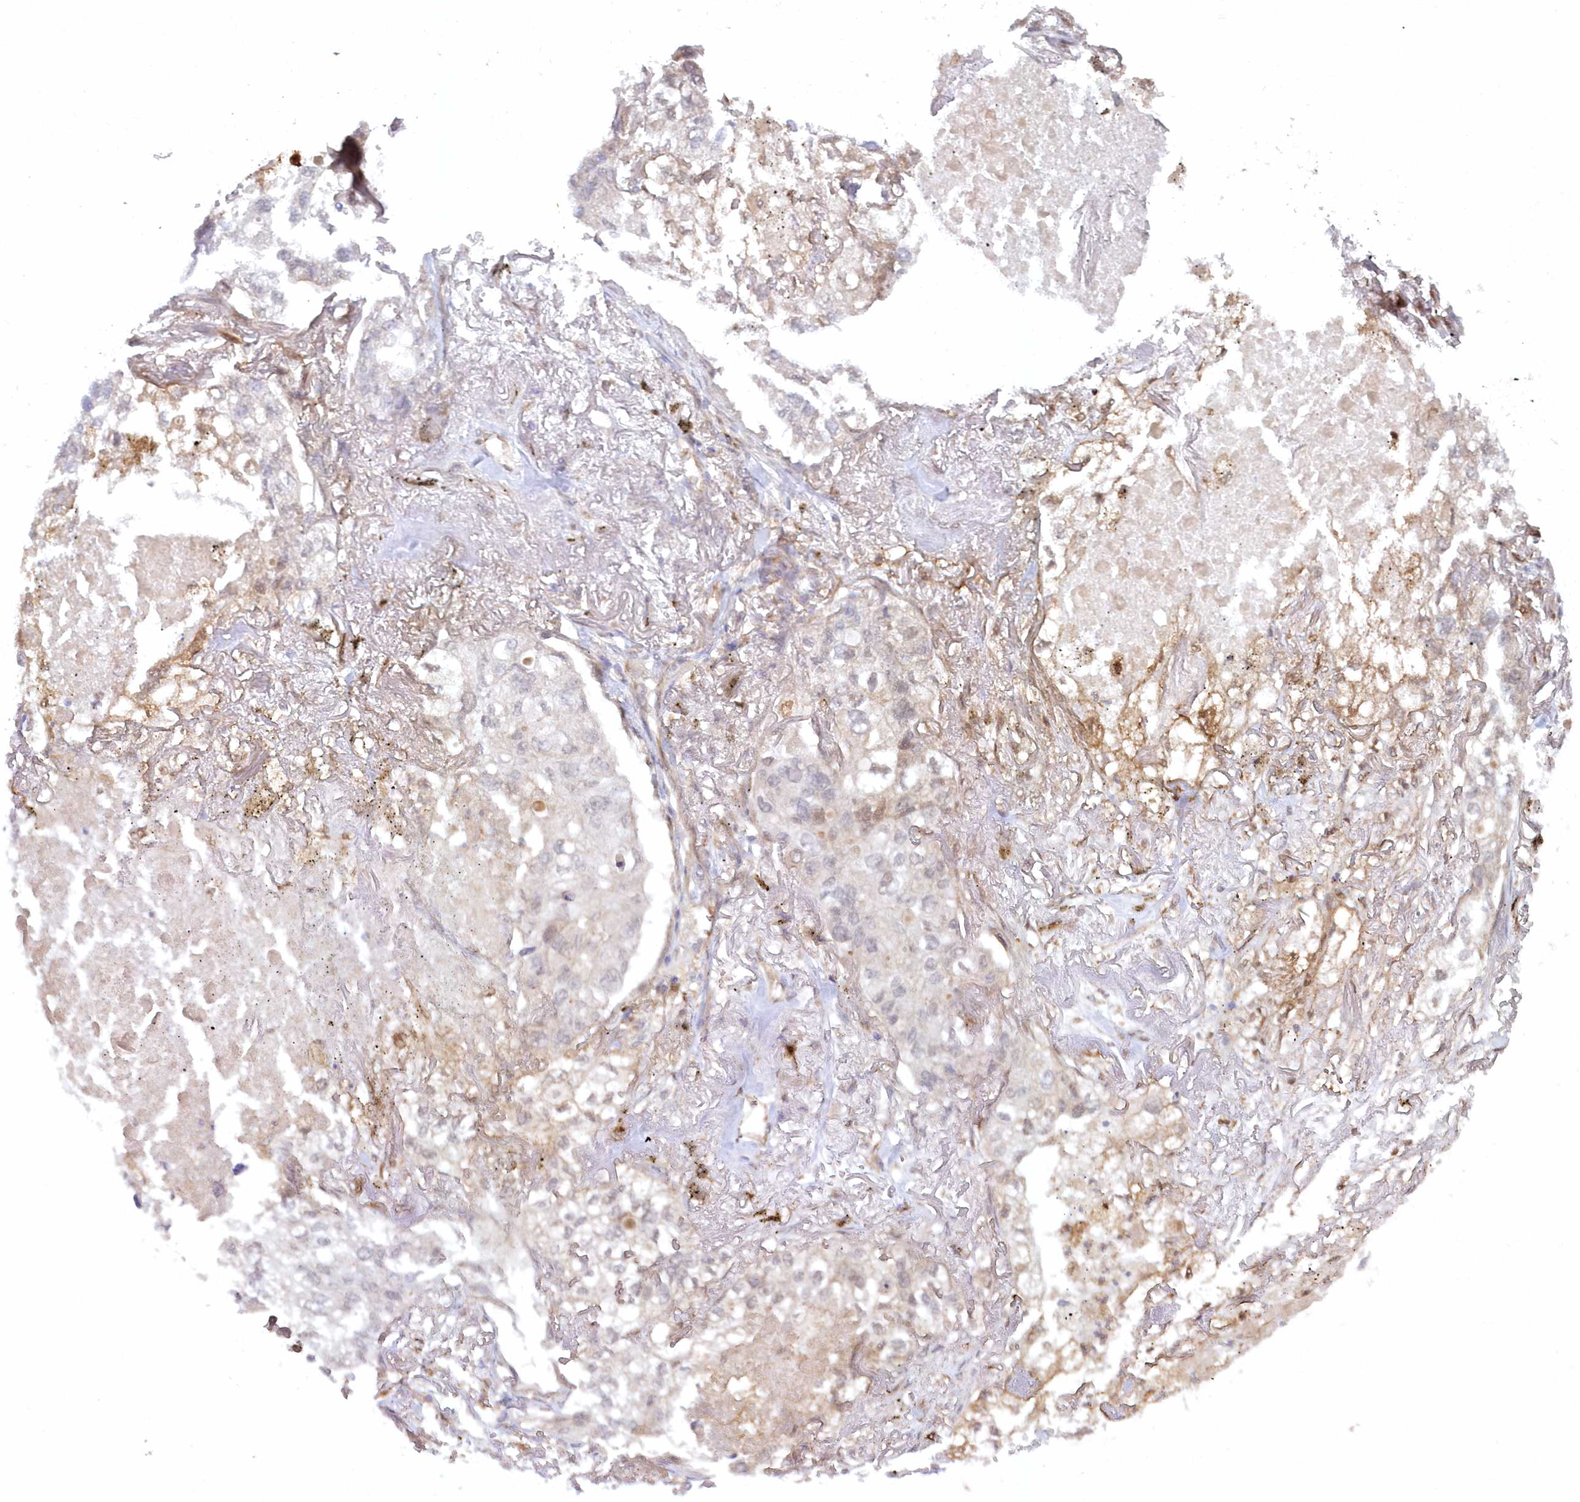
{"staining": {"intensity": "negative", "quantity": "none", "location": "none"}, "tissue": "lung cancer", "cell_type": "Tumor cells", "image_type": "cancer", "snomed": [{"axis": "morphology", "description": "Adenocarcinoma, NOS"}, {"axis": "topography", "description": "Lung"}], "caption": "Micrograph shows no significant protein expression in tumor cells of lung cancer (adenocarcinoma).", "gene": "GBE1", "patient": {"sex": "male", "age": 65}}